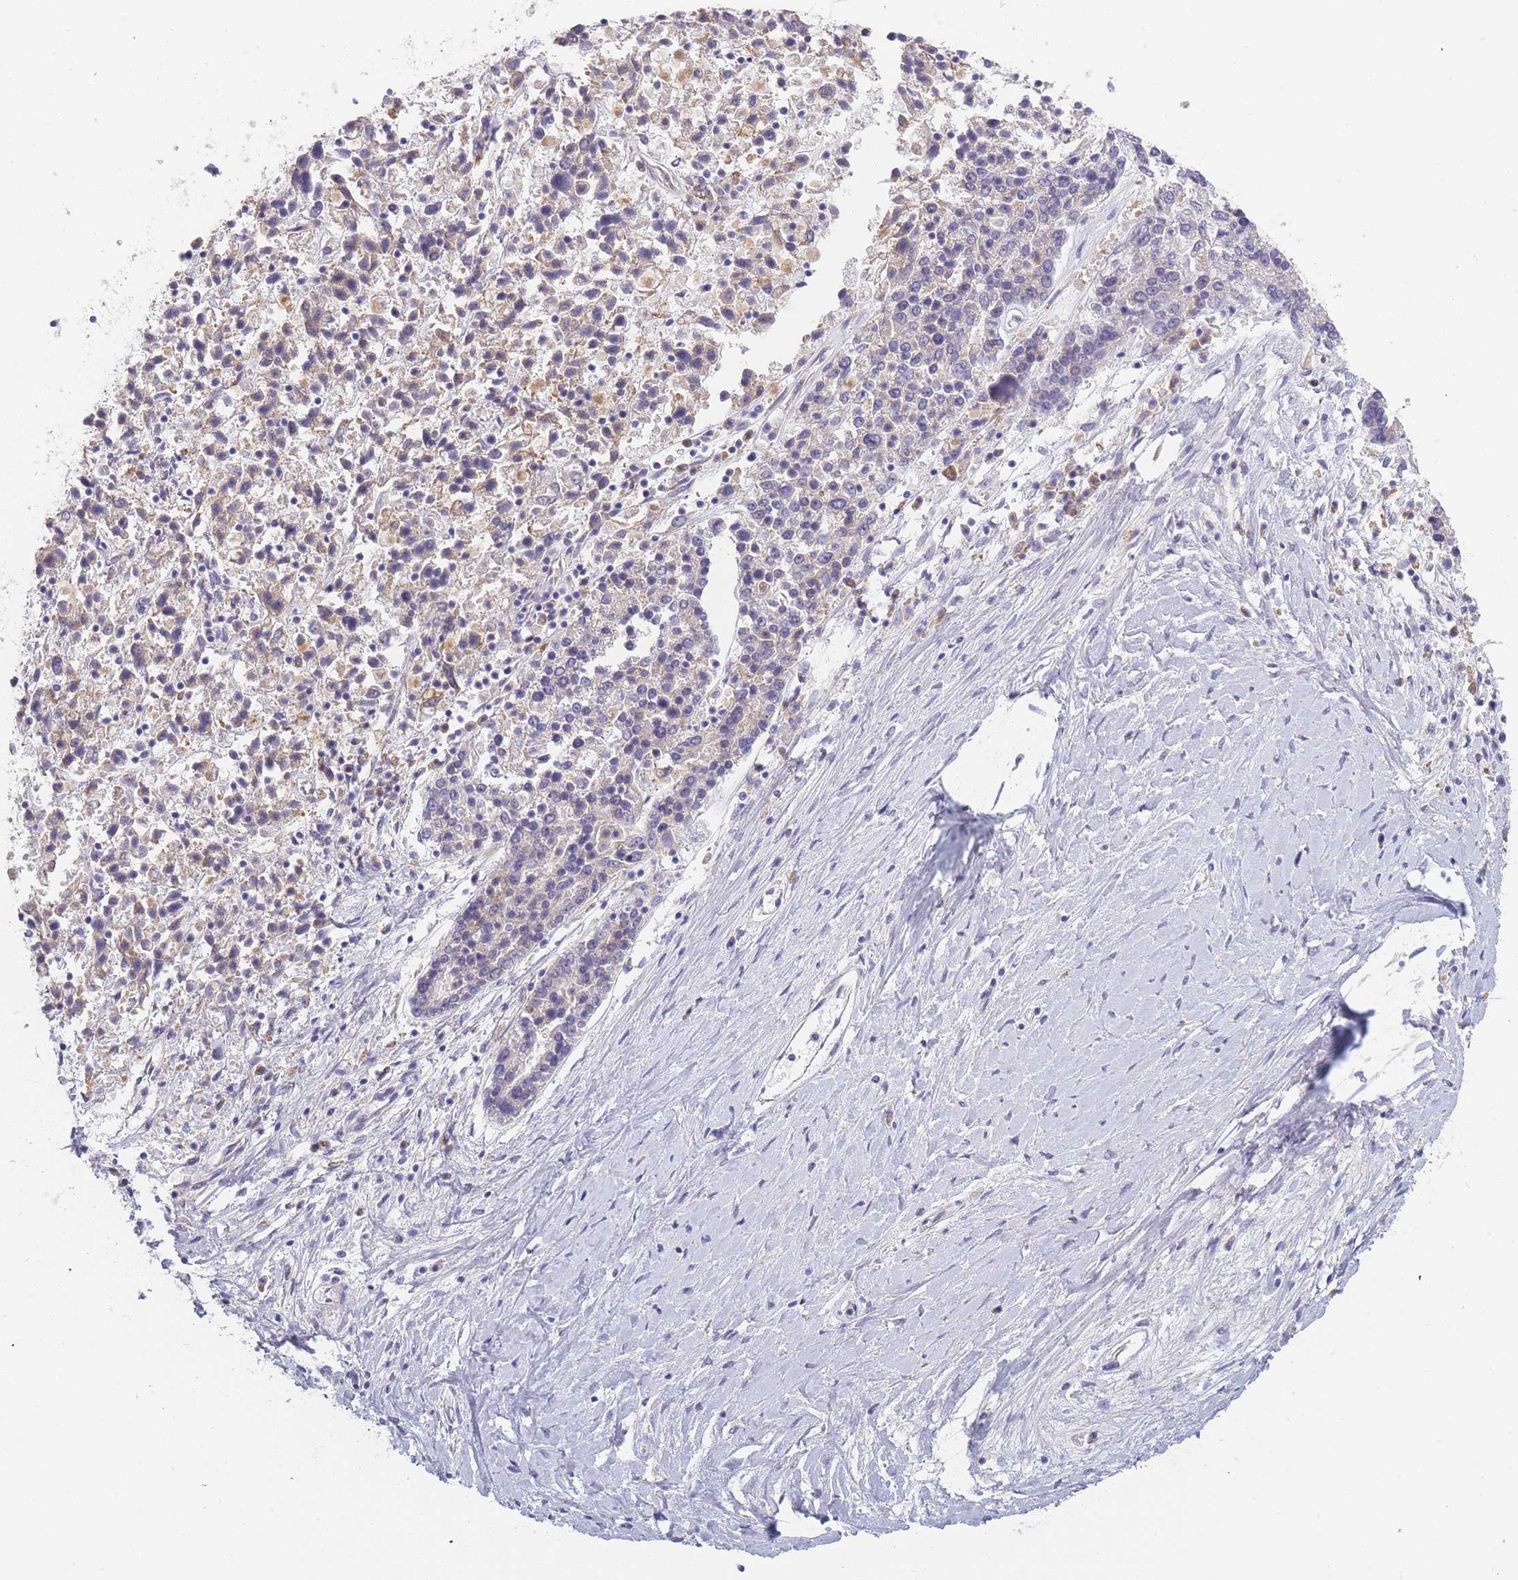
{"staining": {"intensity": "weak", "quantity": "25%-75%", "location": "cytoplasmic/membranous"}, "tissue": "ovarian cancer", "cell_type": "Tumor cells", "image_type": "cancer", "snomed": [{"axis": "morphology", "description": "Carcinoma, endometroid"}, {"axis": "topography", "description": "Ovary"}], "caption": "Human endometroid carcinoma (ovarian) stained with a protein marker exhibits weak staining in tumor cells.", "gene": "NDUFAF6", "patient": {"sex": "female", "age": 62}}